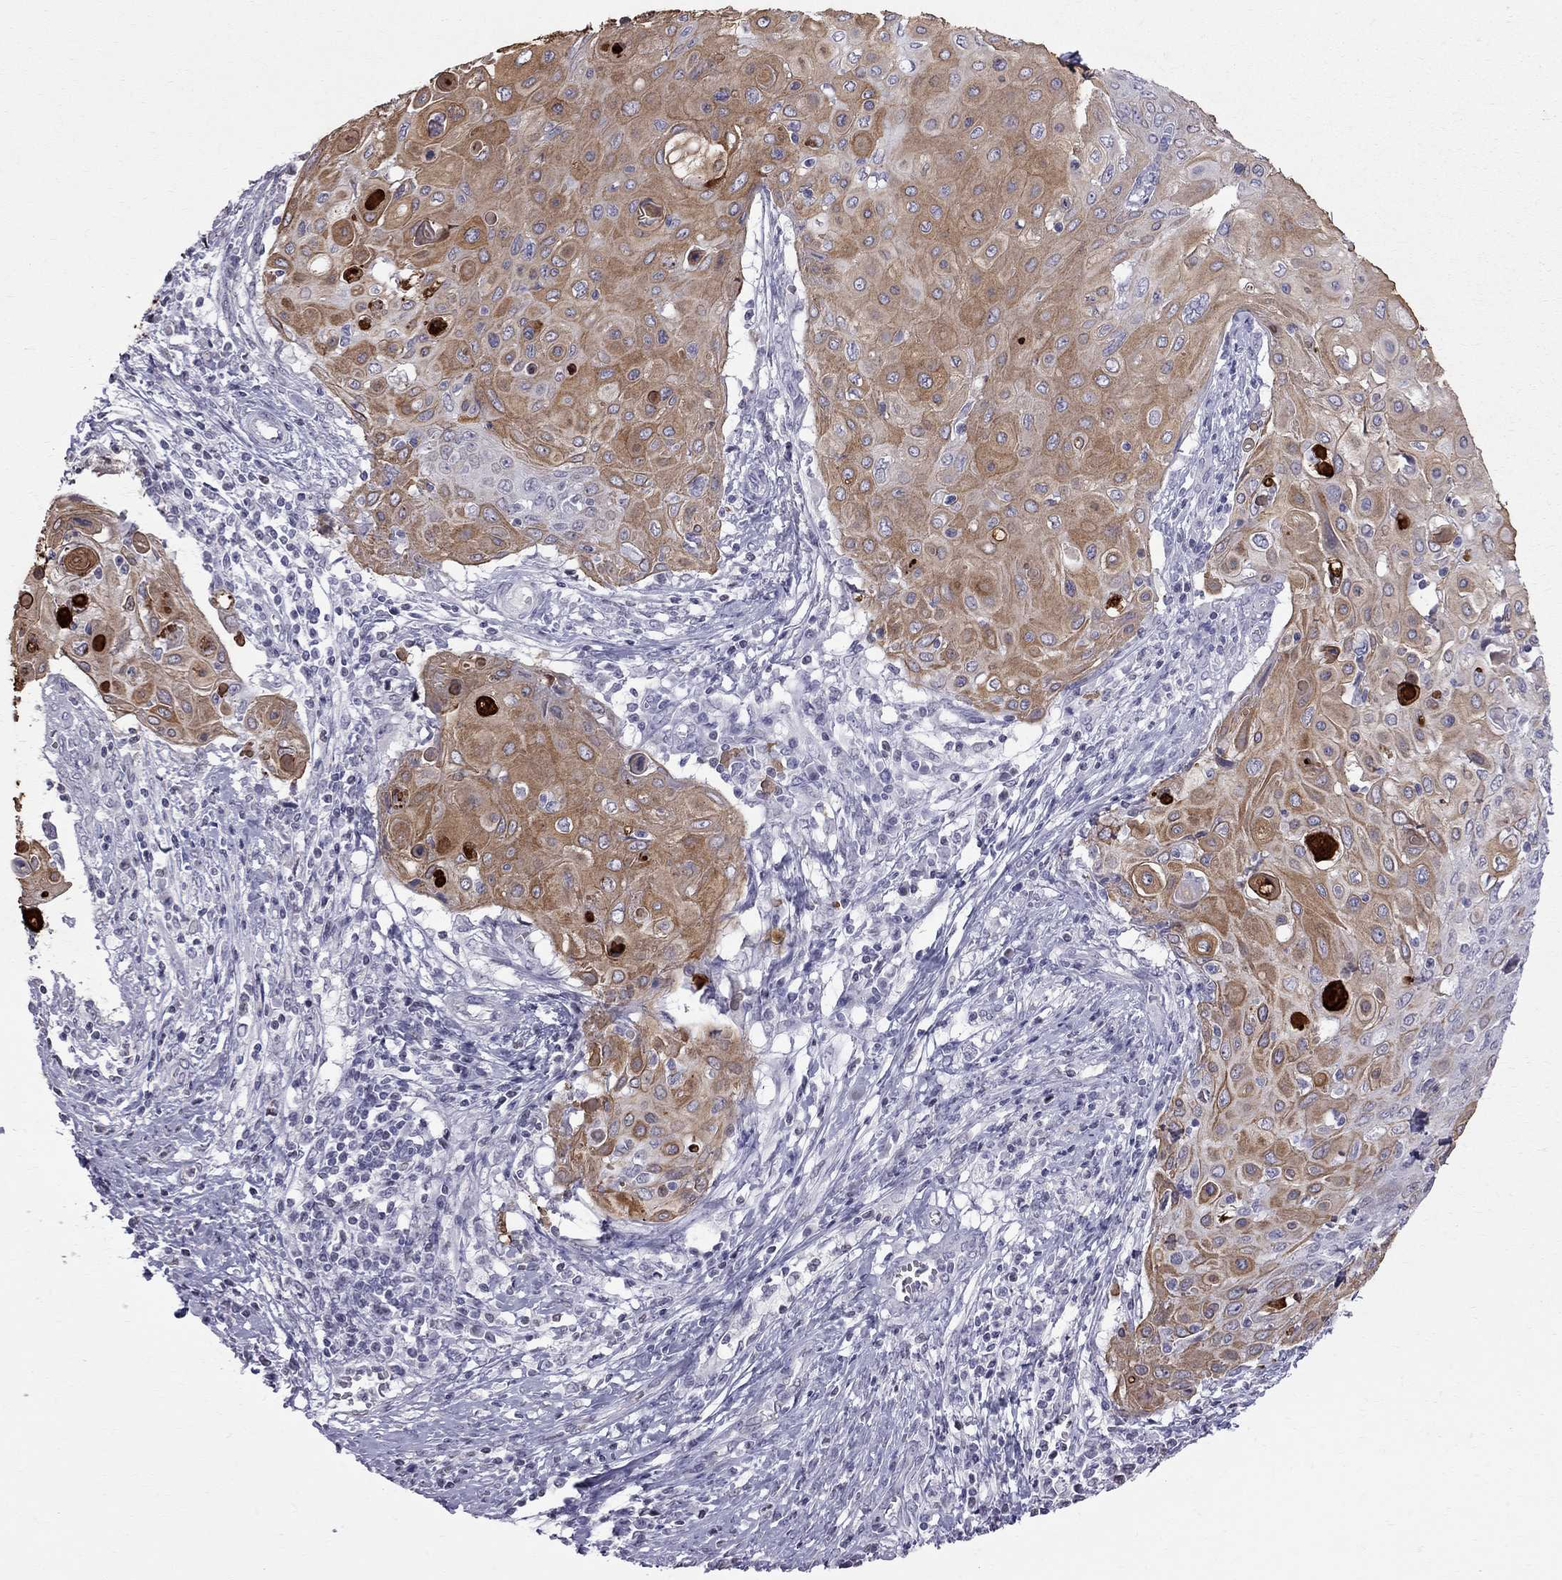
{"staining": {"intensity": "moderate", "quantity": "25%-75%", "location": "cytoplasmic/membranous"}, "tissue": "cervical cancer", "cell_type": "Tumor cells", "image_type": "cancer", "snomed": [{"axis": "morphology", "description": "Squamous cell carcinoma, NOS"}, {"axis": "topography", "description": "Cervix"}], "caption": "Tumor cells demonstrate medium levels of moderate cytoplasmic/membranous positivity in approximately 25%-75% of cells in cervical cancer. Nuclei are stained in blue.", "gene": "MUC15", "patient": {"sex": "female", "age": 39}}